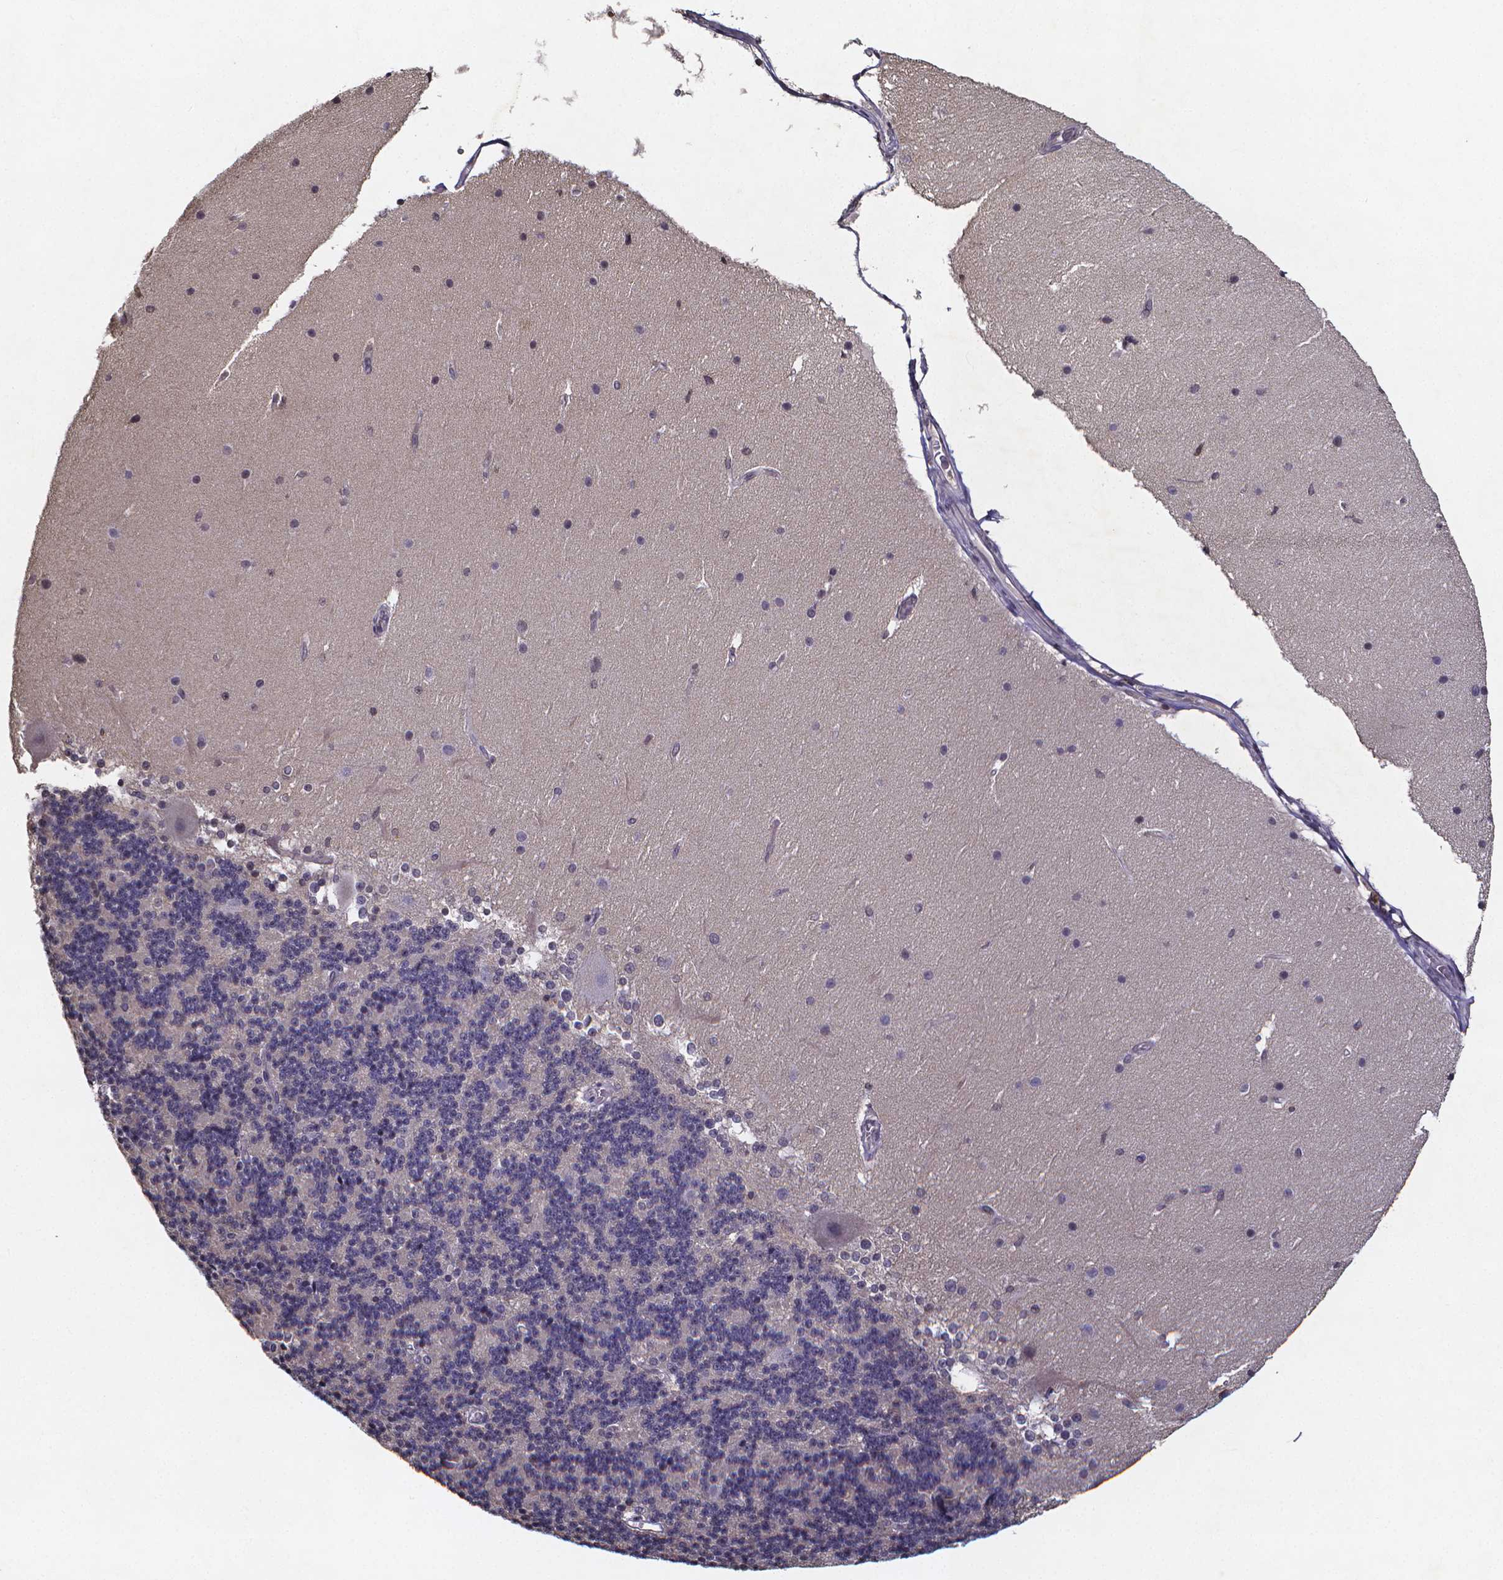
{"staining": {"intensity": "negative", "quantity": "none", "location": "none"}, "tissue": "cerebellum", "cell_type": "Cells in granular layer", "image_type": "normal", "snomed": [{"axis": "morphology", "description": "Normal tissue, NOS"}, {"axis": "topography", "description": "Cerebellum"}], "caption": "Immunohistochemistry of unremarkable human cerebellum exhibits no expression in cells in granular layer. The staining is performed using DAB brown chromogen with nuclei counter-stained in using hematoxylin.", "gene": "TP73", "patient": {"sex": "female", "age": 19}}